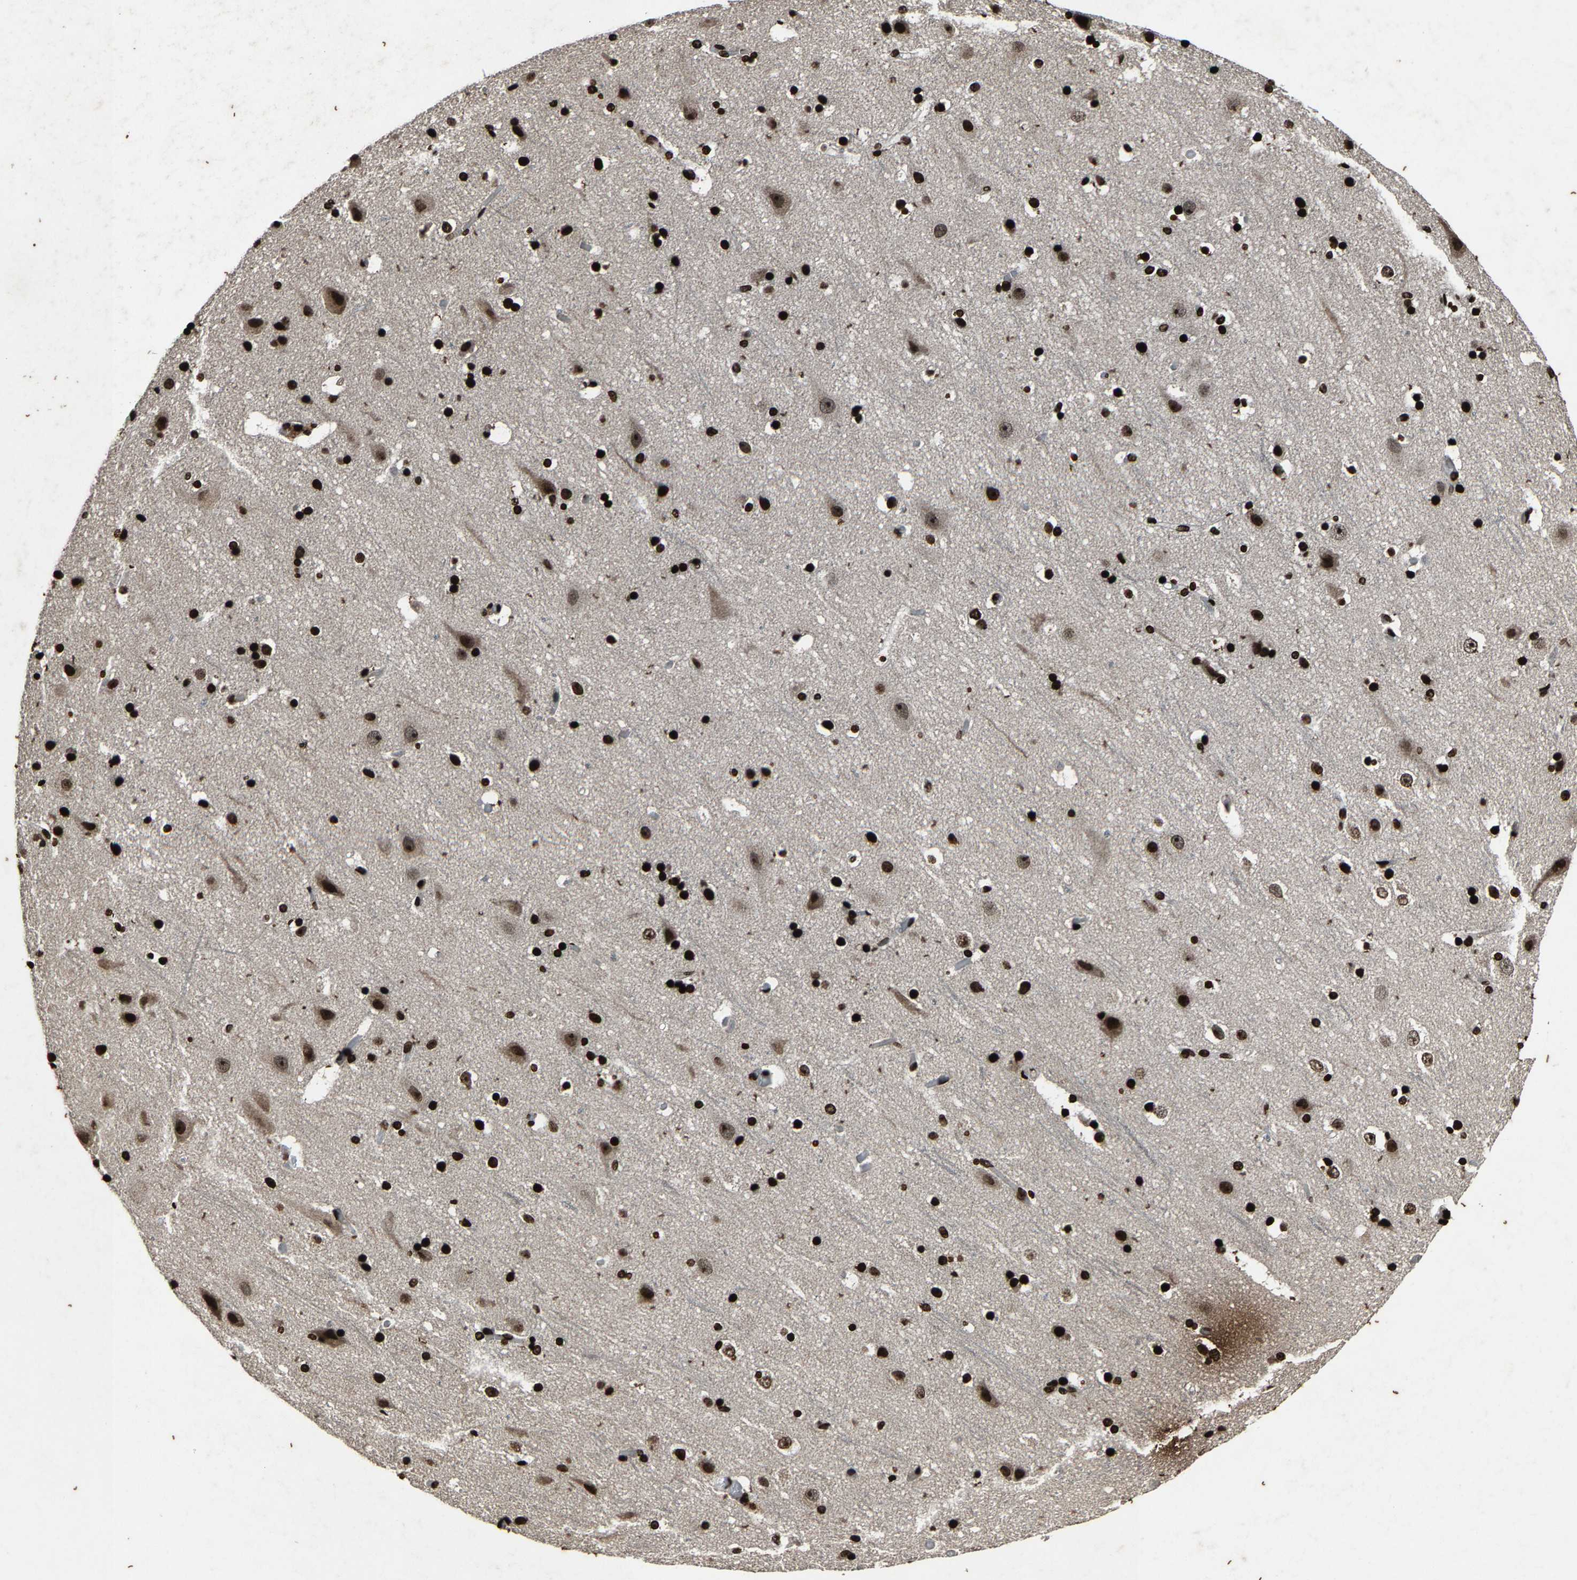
{"staining": {"intensity": "strong", "quantity": ">75%", "location": "nuclear"}, "tissue": "cerebral cortex", "cell_type": "Endothelial cells", "image_type": "normal", "snomed": [{"axis": "morphology", "description": "Normal tissue, NOS"}, {"axis": "topography", "description": "Cerebral cortex"}], "caption": "Immunohistochemical staining of unremarkable cerebral cortex exhibits high levels of strong nuclear staining in approximately >75% of endothelial cells. (DAB = brown stain, brightfield microscopy at high magnification).", "gene": "H4C1", "patient": {"sex": "male", "age": 45}}